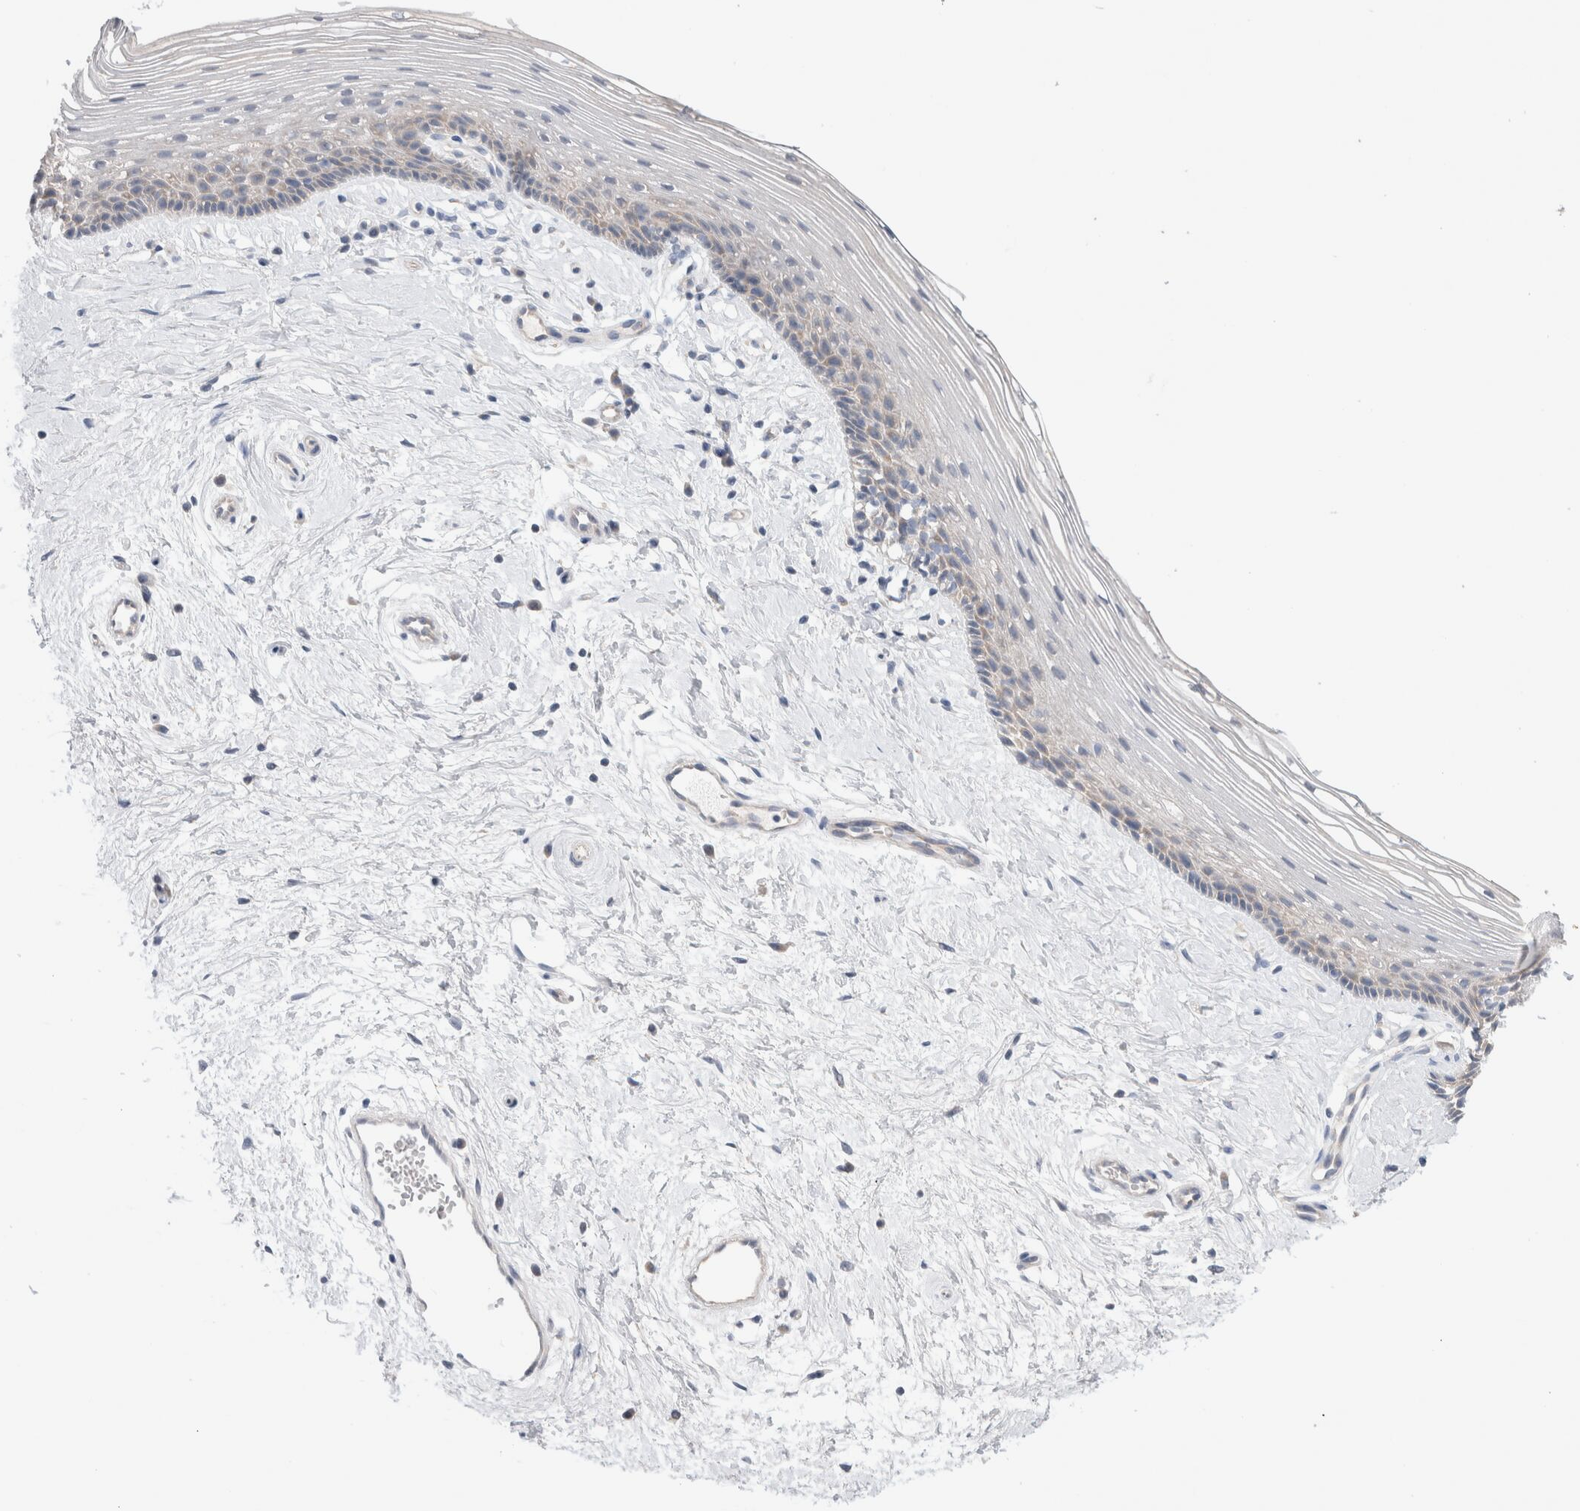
{"staining": {"intensity": "negative", "quantity": "none", "location": "none"}, "tissue": "vagina", "cell_type": "Squamous epithelial cells", "image_type": "normal", "snomed": [{"axis": "morphology", "description": "Normal tissue, NOS"}, {"axis": "topography", "description": "Vagina"}], "caption": "Squamous epithelial cells show no significant protein positivity in normal vagina.", "gene": "IFT74", "patient": {"sex": "female", "age": 46}}